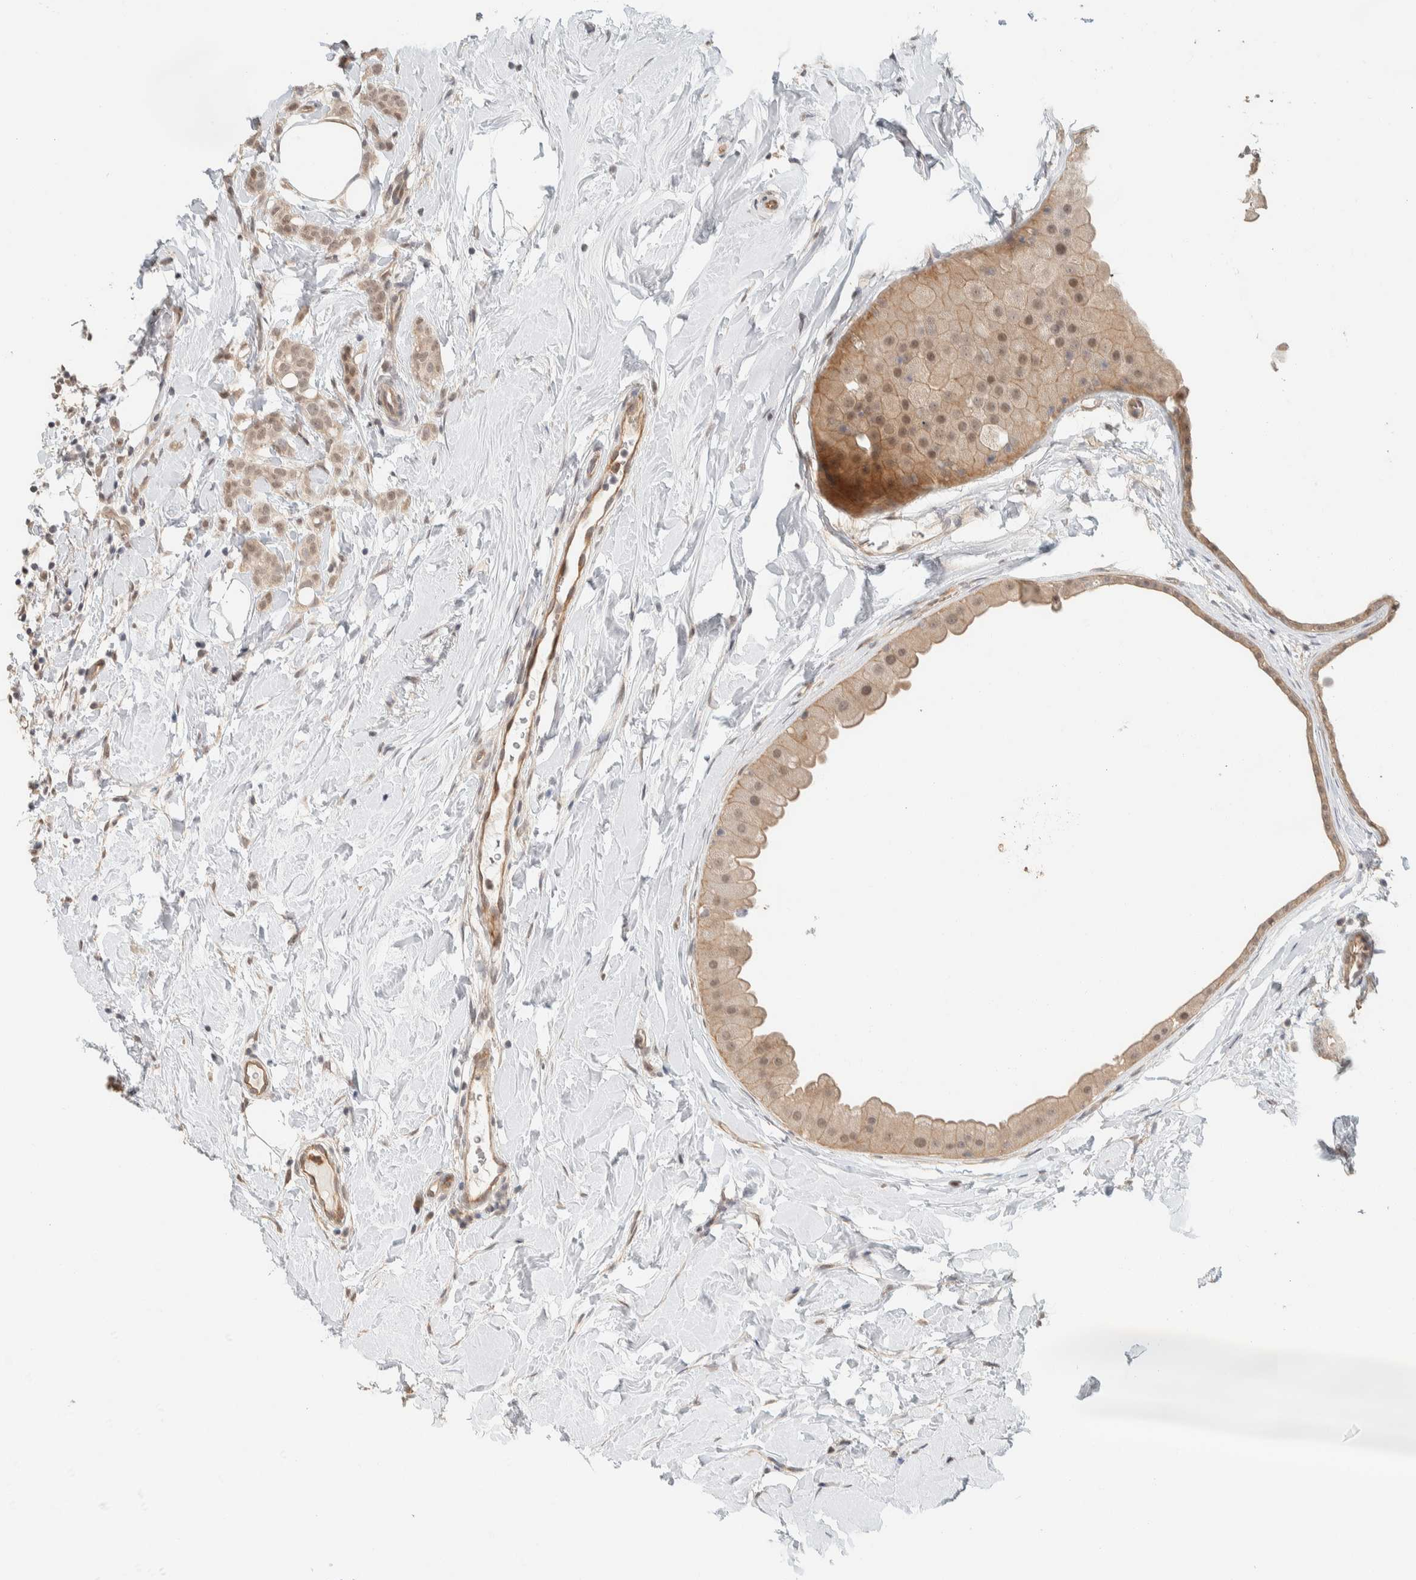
{"staining": {"intensity": "weak", "quantity": ">75%", "location": "cytoplasmic/membranous,nuclear"}, "tissue": "breast cancer", "cell_type": "Tumor cells", "image_type": "cancer", "snomed": [{"axis": "morphology", "description": "Lobular carcinoma, in situ"}, {"axis": "morphology", "description": "Lobular carcinoma"}, {"axis": "topography", "description": "Breast"}], "caption": "A high-resolution histopathology image shows IHC staining of breast cancer, which reveals weak cytoplasmic/membranous and nuclear staining in about >75% of tumor cells.", "gene": "ZBTB2", "patient": {"sex": "female", "age": 41}}